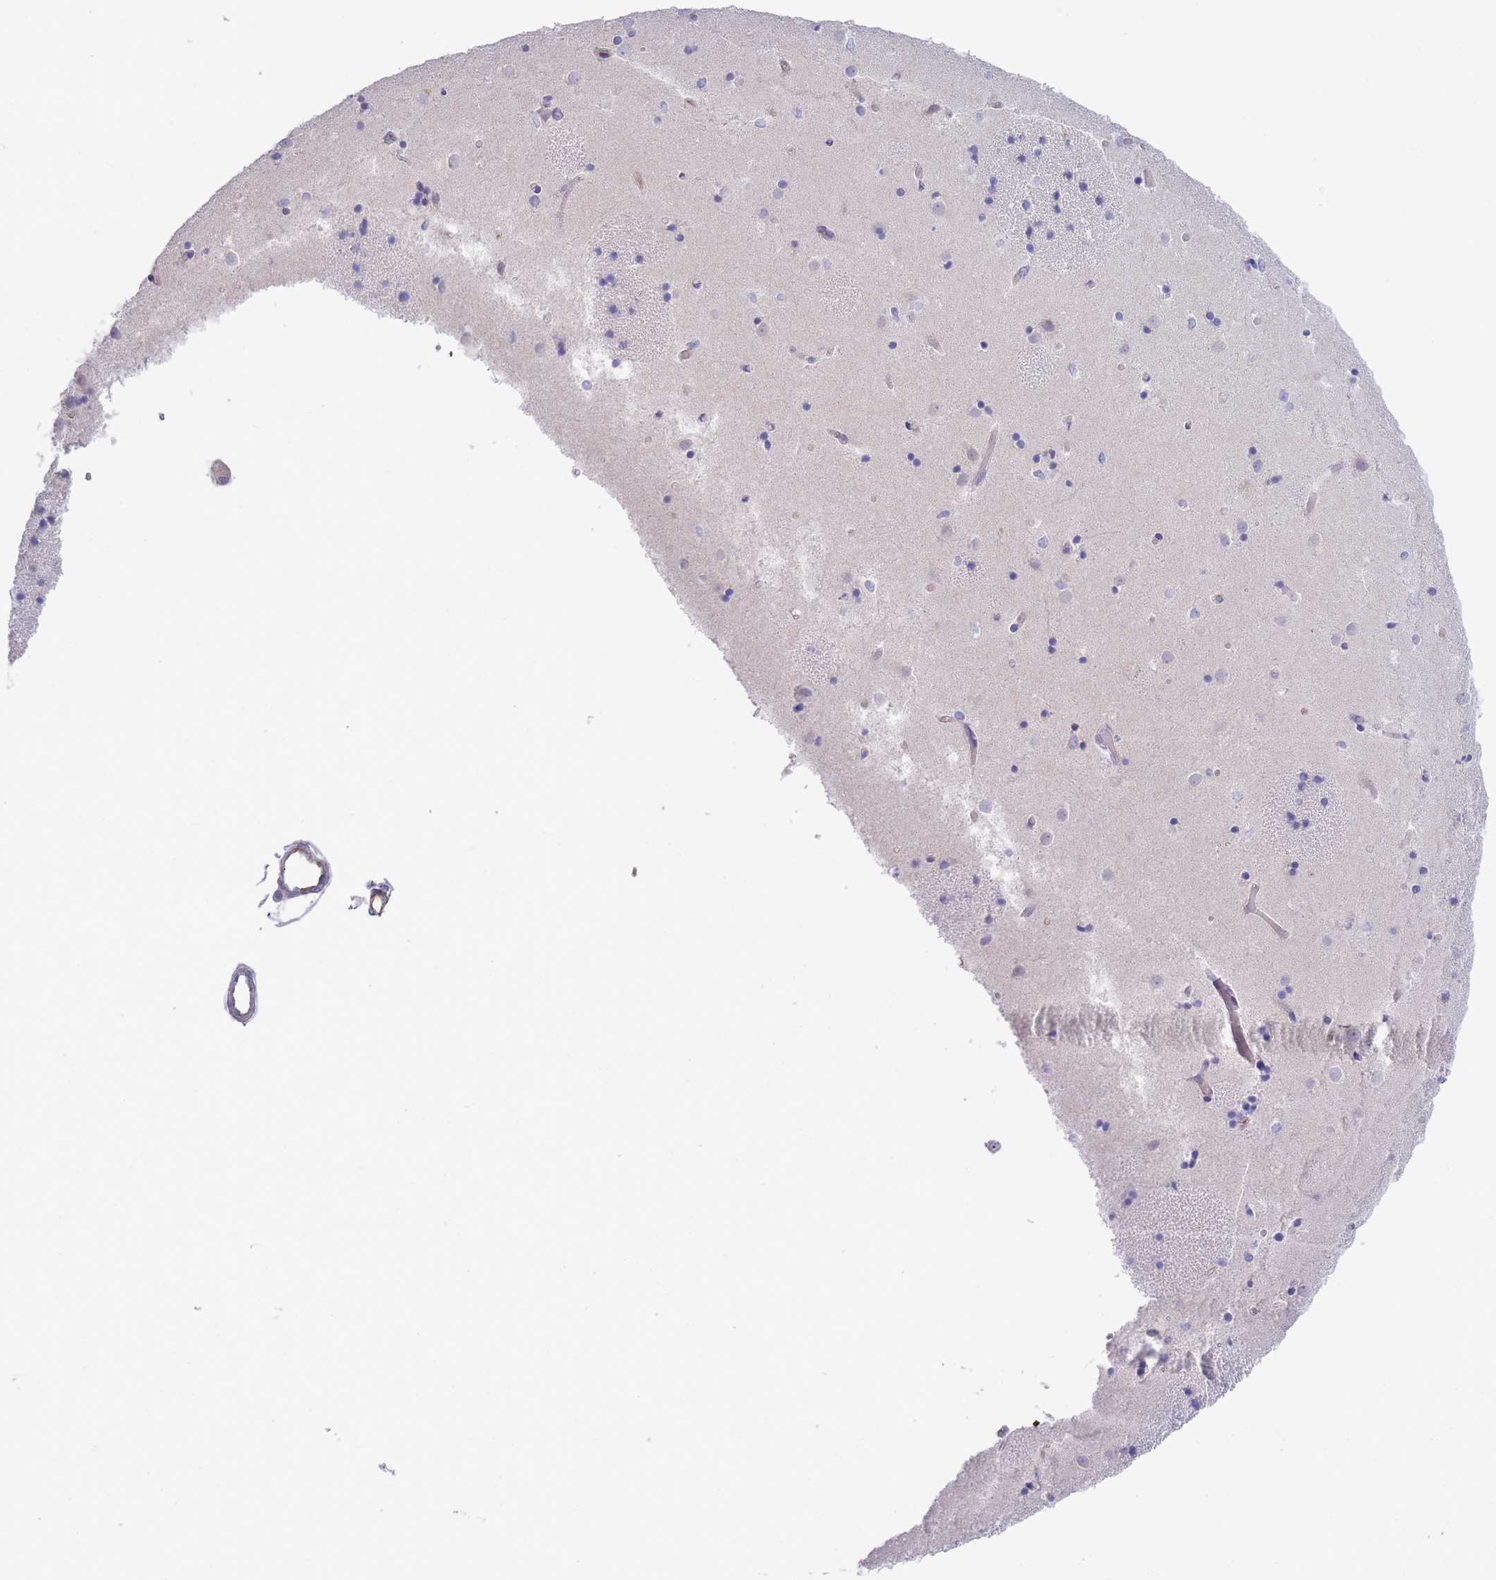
{"staining": {"intensity": "negative", "quantity": "none", "location": "none"}, "tissue": "caudate", "cell_type": "Glial cells", "image_type": "normal", "snomed": [{"axis": "morphology", "description": "Normal tissue, NOS"}, {"axis": "topography", "description": "Lateral ventricle wall"}], "caption": "Immunohistochemical staining of benign caudate shows no significant expression in glial cells. Brightfield microscopy of immunohistochemistry (IHC) stained with DAB (brown) and hematoxylin (blue), captured at high magnification.", "gene": "DET1", "patient": {"sex": "female", "age": 52}}